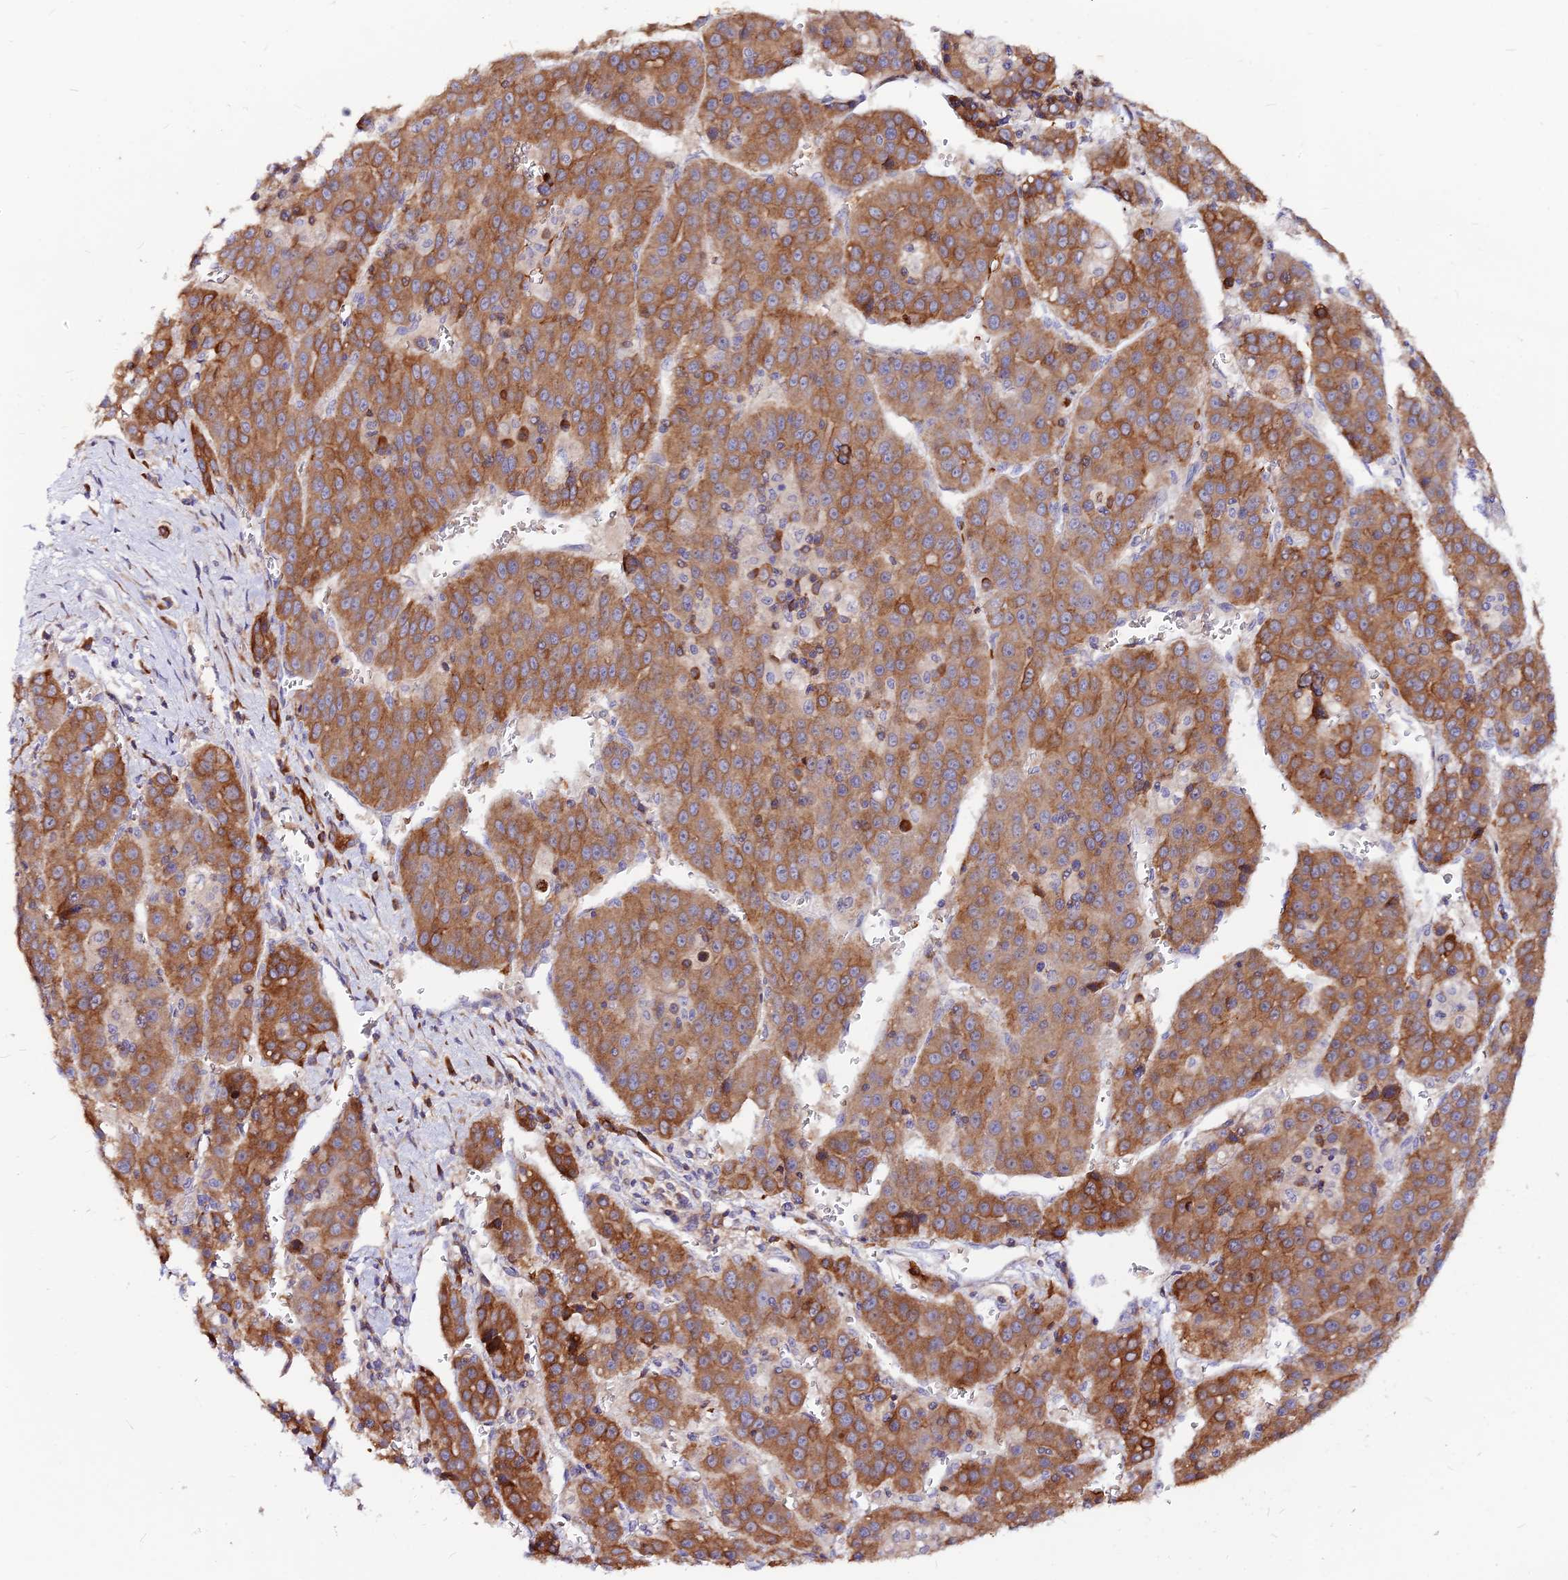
{"staining": {"intensity": "moderate", "quantity": ">75%", "location": "cytoplasmic/membranous"}, "tissue": "liver cancer", "cell_type": "Tumor cells", "image_type": "cancer", "snomed": [{"axis": "morphology", "description": "Carcinoma, Hepatocellular, NOS"}, {"axis": "topography", "description": "Liver"}], "caption": "Human hepatocellular carcinoma (liver) stained with a brown dye reveals moderate cytoplasmic/membranous positive staining in about >75% of tumor cells.", "gene": "DENND2D", "patient": {"sex": "female", "age": 53}}